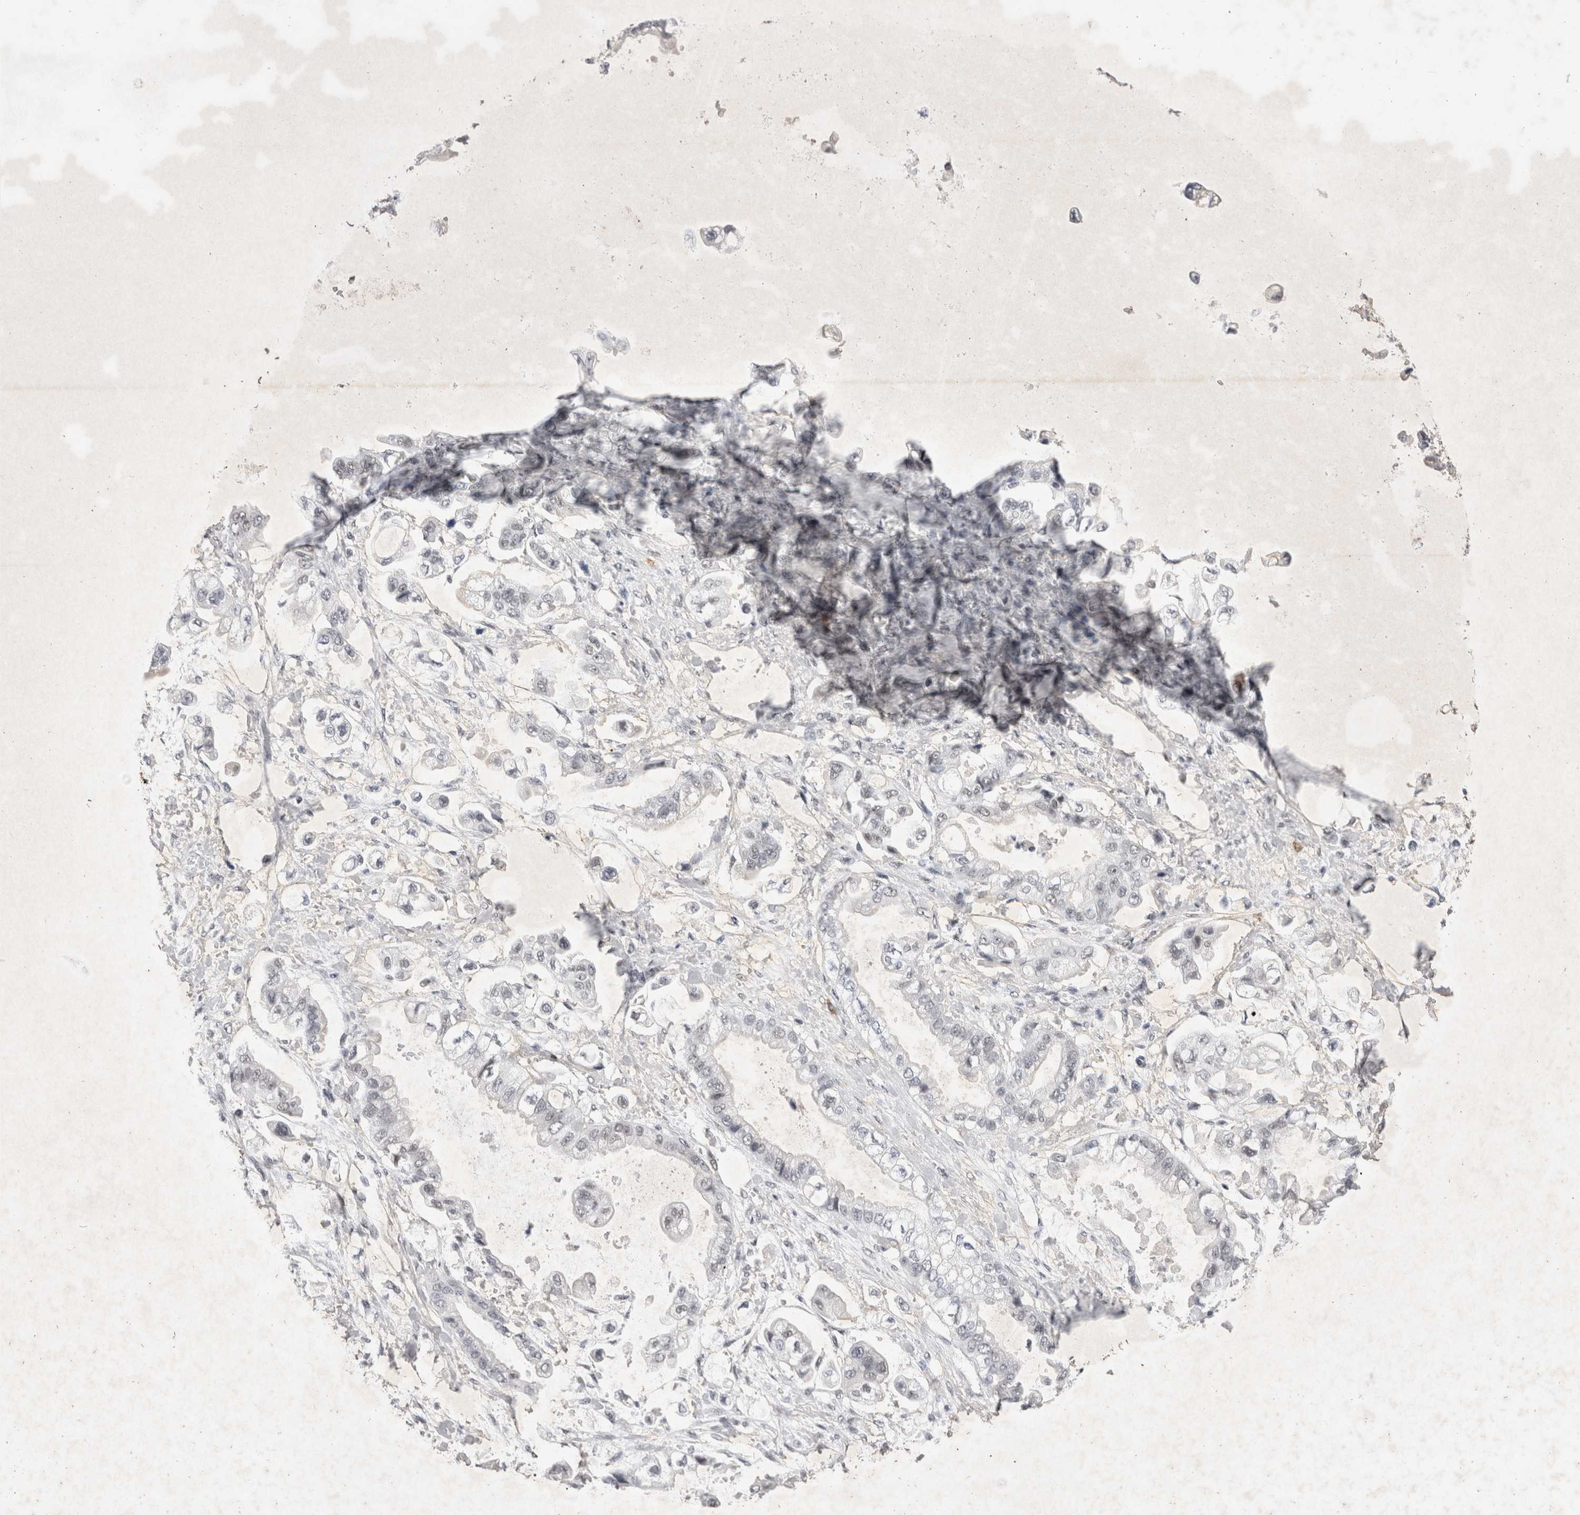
{"staining": {"intensity": "negative", "quantity": "none", "location": "none"}, "tissue": "stomach cancer", "cell_type": "Tumor cells", "image_type": "cancer", "snomed": [{"axis": "morphology", "description": "Adenocarcinoma, NOS"}, {"axis": "topography", "description": "Stomach"}], "caption": "Immunohistochemistry (IHC) histopathology image of neoplastic tissue: human adenocarcinoma (stomach) stained with DAB (3,3'-diaminobenzidine) displays no significant protein expression in tumor cells.", "gene": "RBM6", "patient": {"sex": "male", "age": 62}}